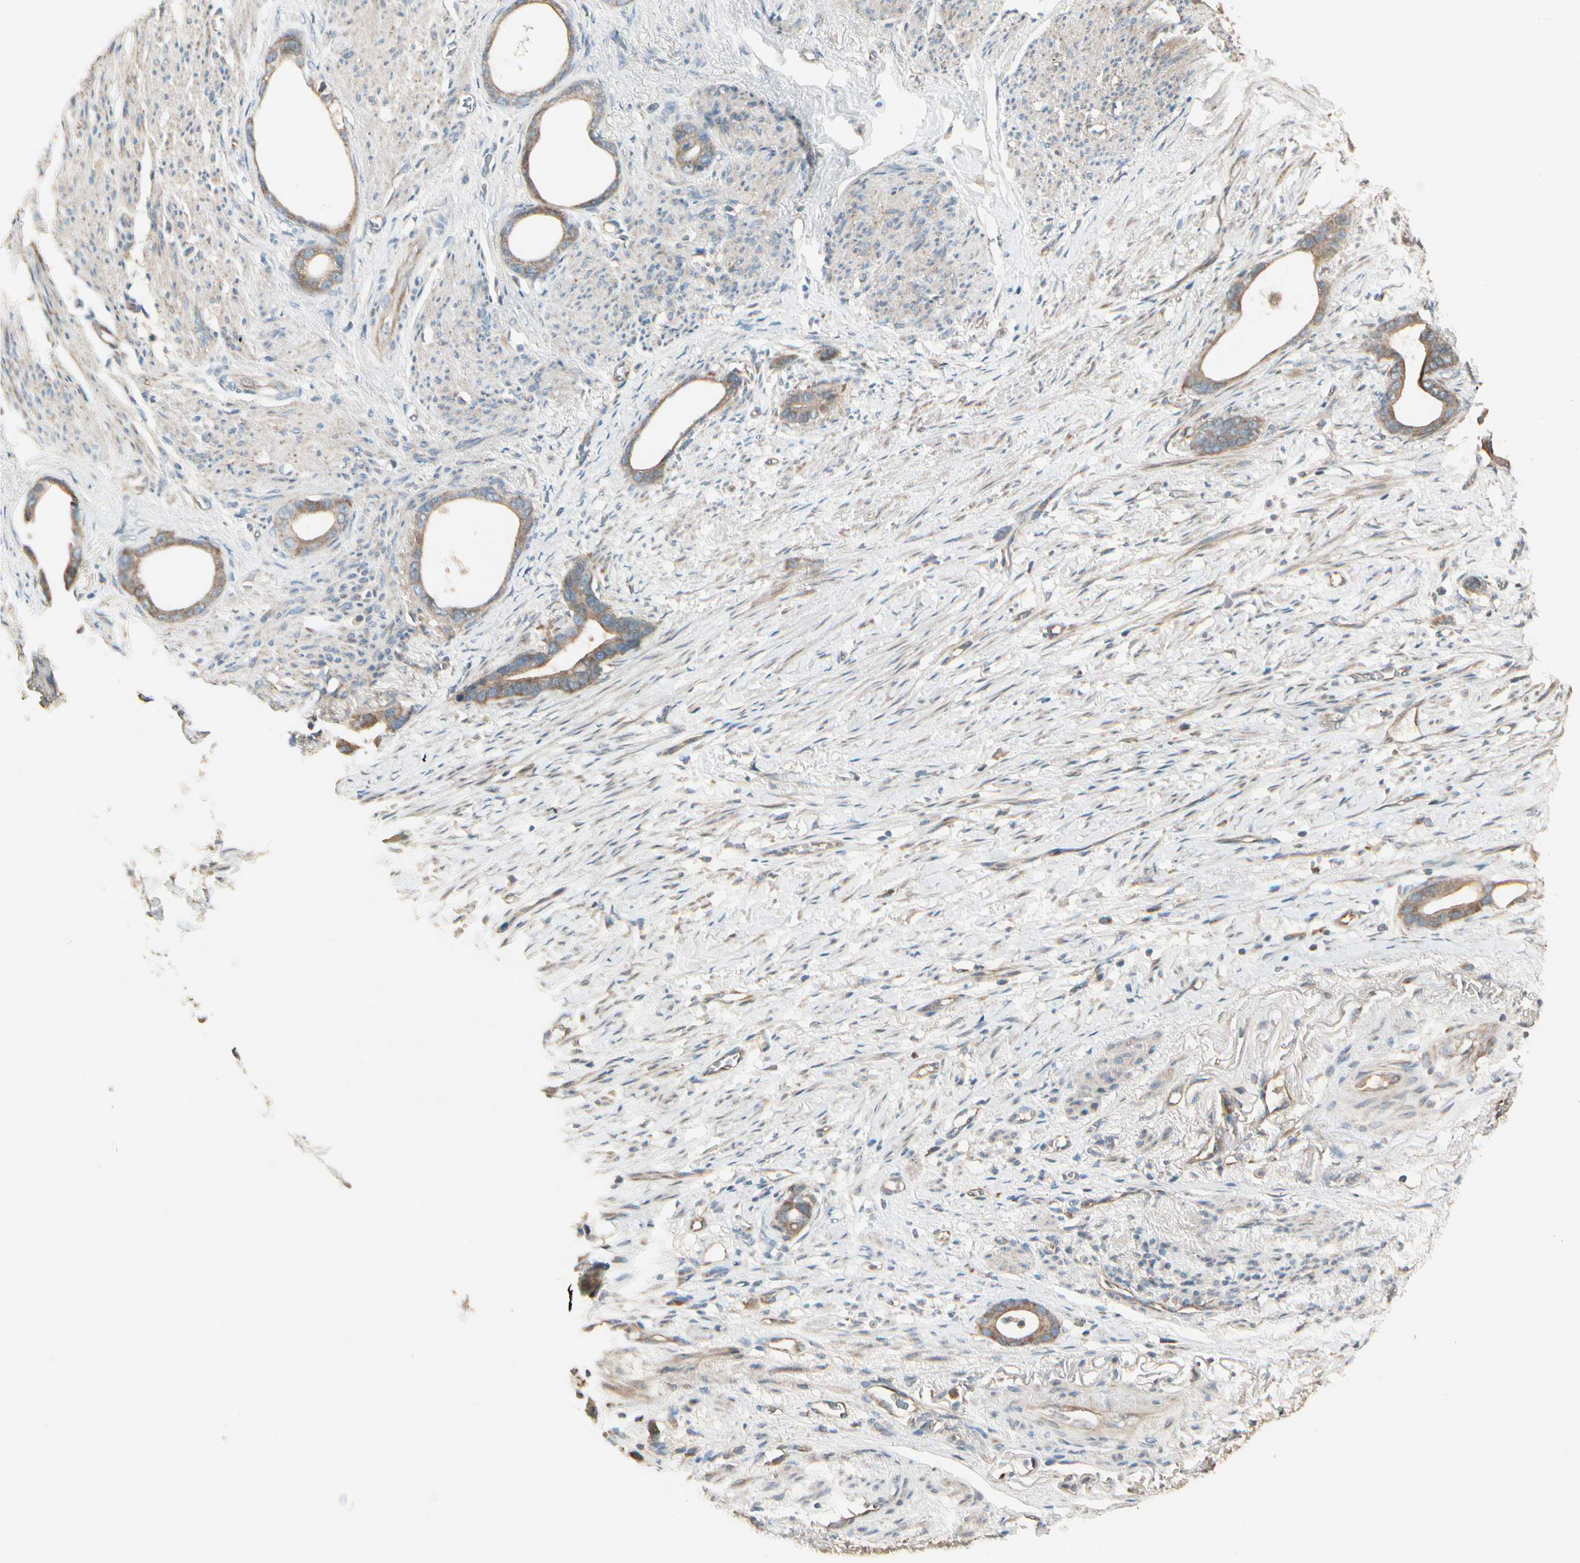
{"staining": {"intensity": "moderate", "quantity": ">75%", "location": "cytoplasmic/membranous"}, "tissue": "stomach cancer", "cell_type": "Tumor cells", "image_type": "cancer", "snomed": [{"axis": "morphology", "description": "Adenocarcinoma, NOS"}, {"axis": "topography", "description": "Stomach"}], "caption": "Immunohistochemical staining of human adenocarcinoma (stomach) exhibits moderate cytoplasmic/membranous protein expression in about >75% of tumor cells.", "gene": "TNFRSF21", "patient": {"sex": "female", "age": 75}}